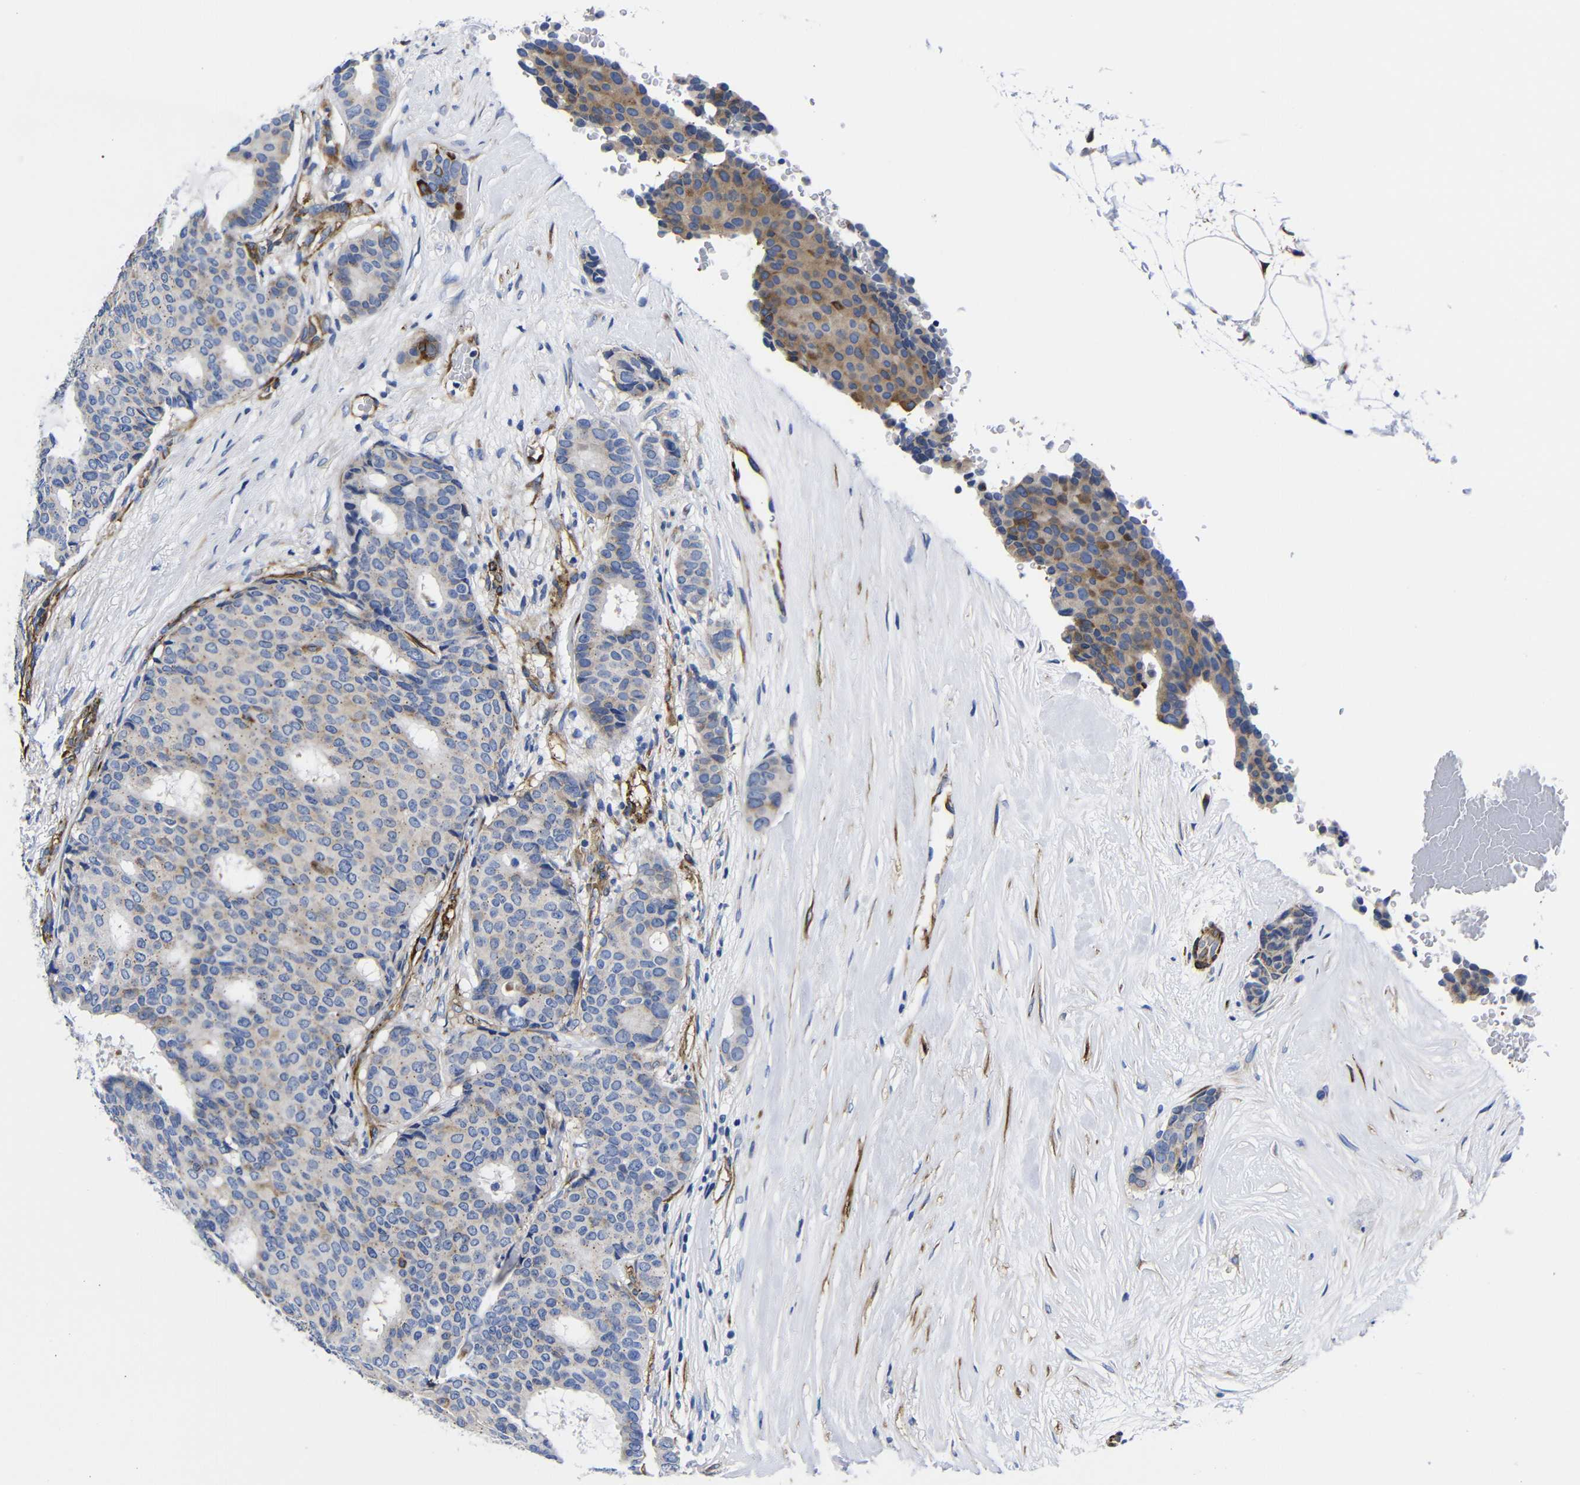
{"staining": {"intensity": "moderate", "quantity": "<25%", "location": "cytoplasmic/membranous"}, "tissue": "breast cancer", "cell_type": "Tumor cells", "image_type": "cancer", "snomed": [{"axis": "morphology", "description": "Duct carcinoma"}, {"axis": "topography", "description": "Breast"}], "caption": "Immunohistochemical staining of human breast infiltrating ductal carcinoma demonstrates moderate cytoplasmic/membranous protein staining in approximately <25% of tumor cells.", "gene": "LRIG1", "patient": {"sex": "female", "age": 75}}